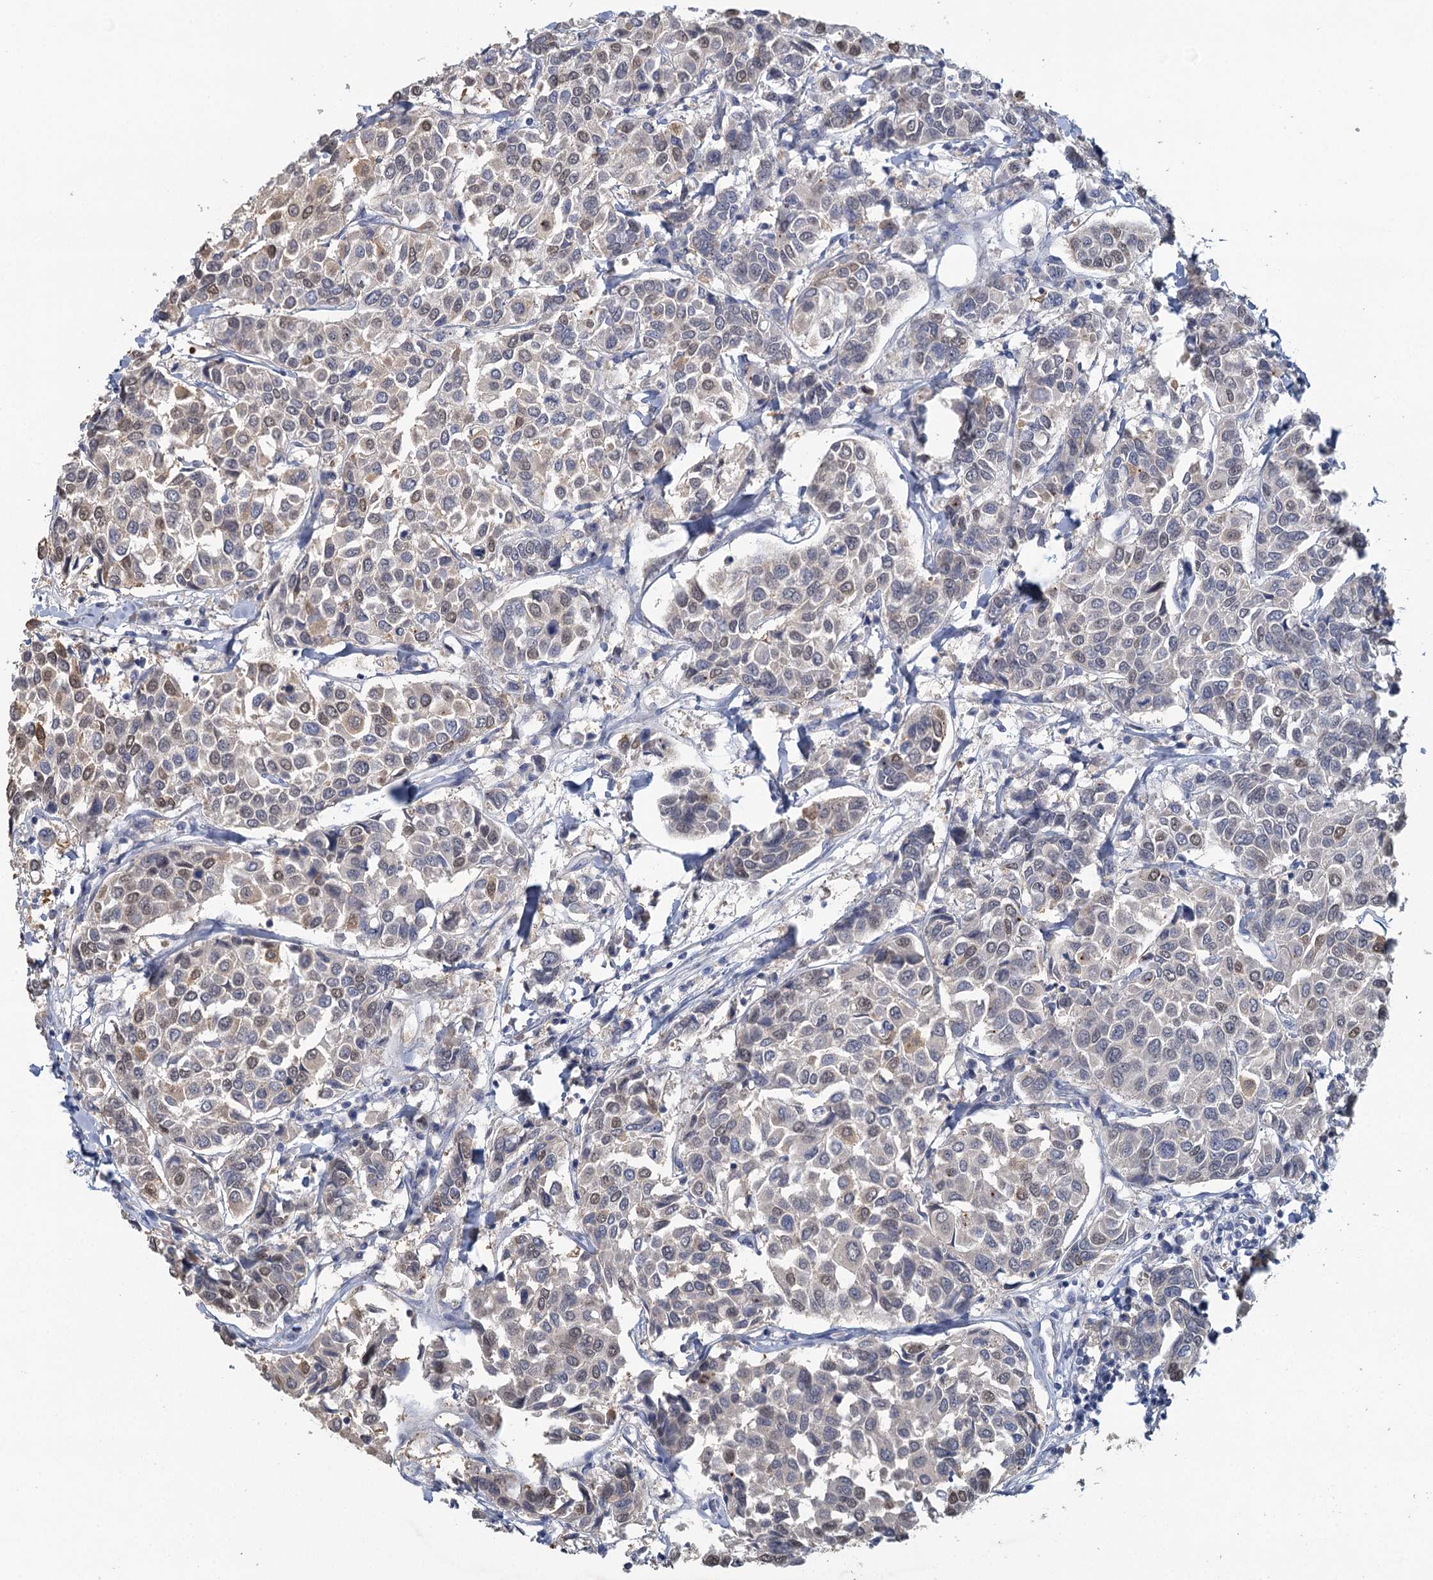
{"staining": {"intensity": "weak", "quantity": "25%-75%", "location": "cytoplasmic/membranous,nuclear"}, "tissue": "breast cancer", "cell_type": "Tumor cells", "image_type": "cancer", "snomed": [{"axis": "morphology", "description": "Duct carcinoma"}, {"axis": "topography", "description": "Breast"}], "caption": "This photomicrograph reveals IHC staining of human breast invasive ductal carcinoma, with low weak cytoplasmic/membranous and nuclear expression in approximately 25%-75% of tumor cells.", "gene": "MYO7B", "patient": {"sex": "female", "age": 55}}